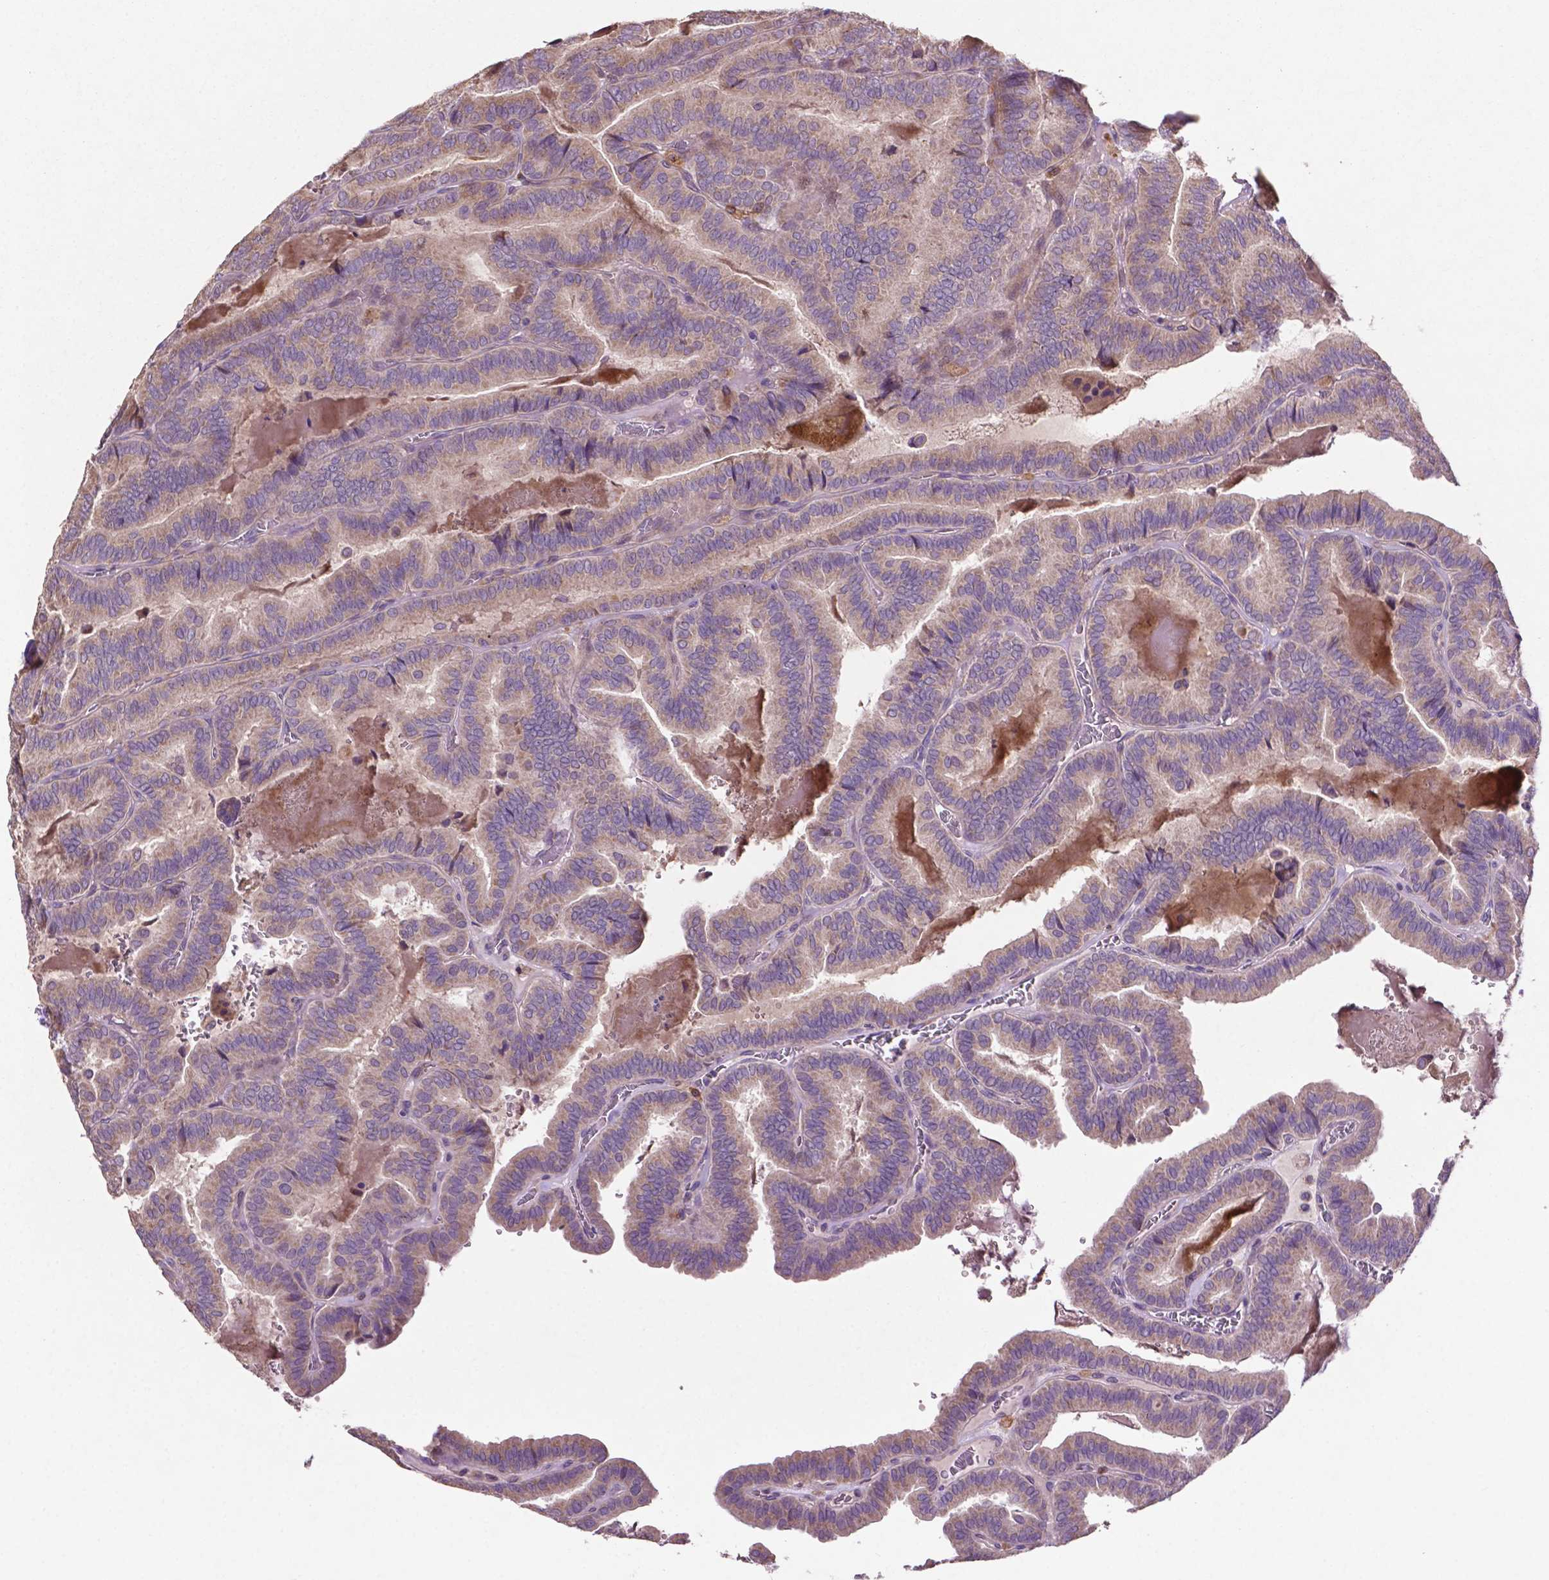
{"staining": {"intensity": "negative", "quantity": "none", "location": "none"}, "tissue": "thyroid cancer", "cell_type": "Tumor cells", "image_type": "cancer", "snomed": [{"axis": "morphology", "description": "Papillary adenocarcinoma, NOS"}, {"axis": "topography", "description": "Thyroid gland"}], "caption": "A histopathology image of papillary adenocarcinoma (thyroid) stained for a protein reveals no brown staining in tumor cells.", "gene": "MBTPS1", "patient": {"sex": "female", "age": 75}}